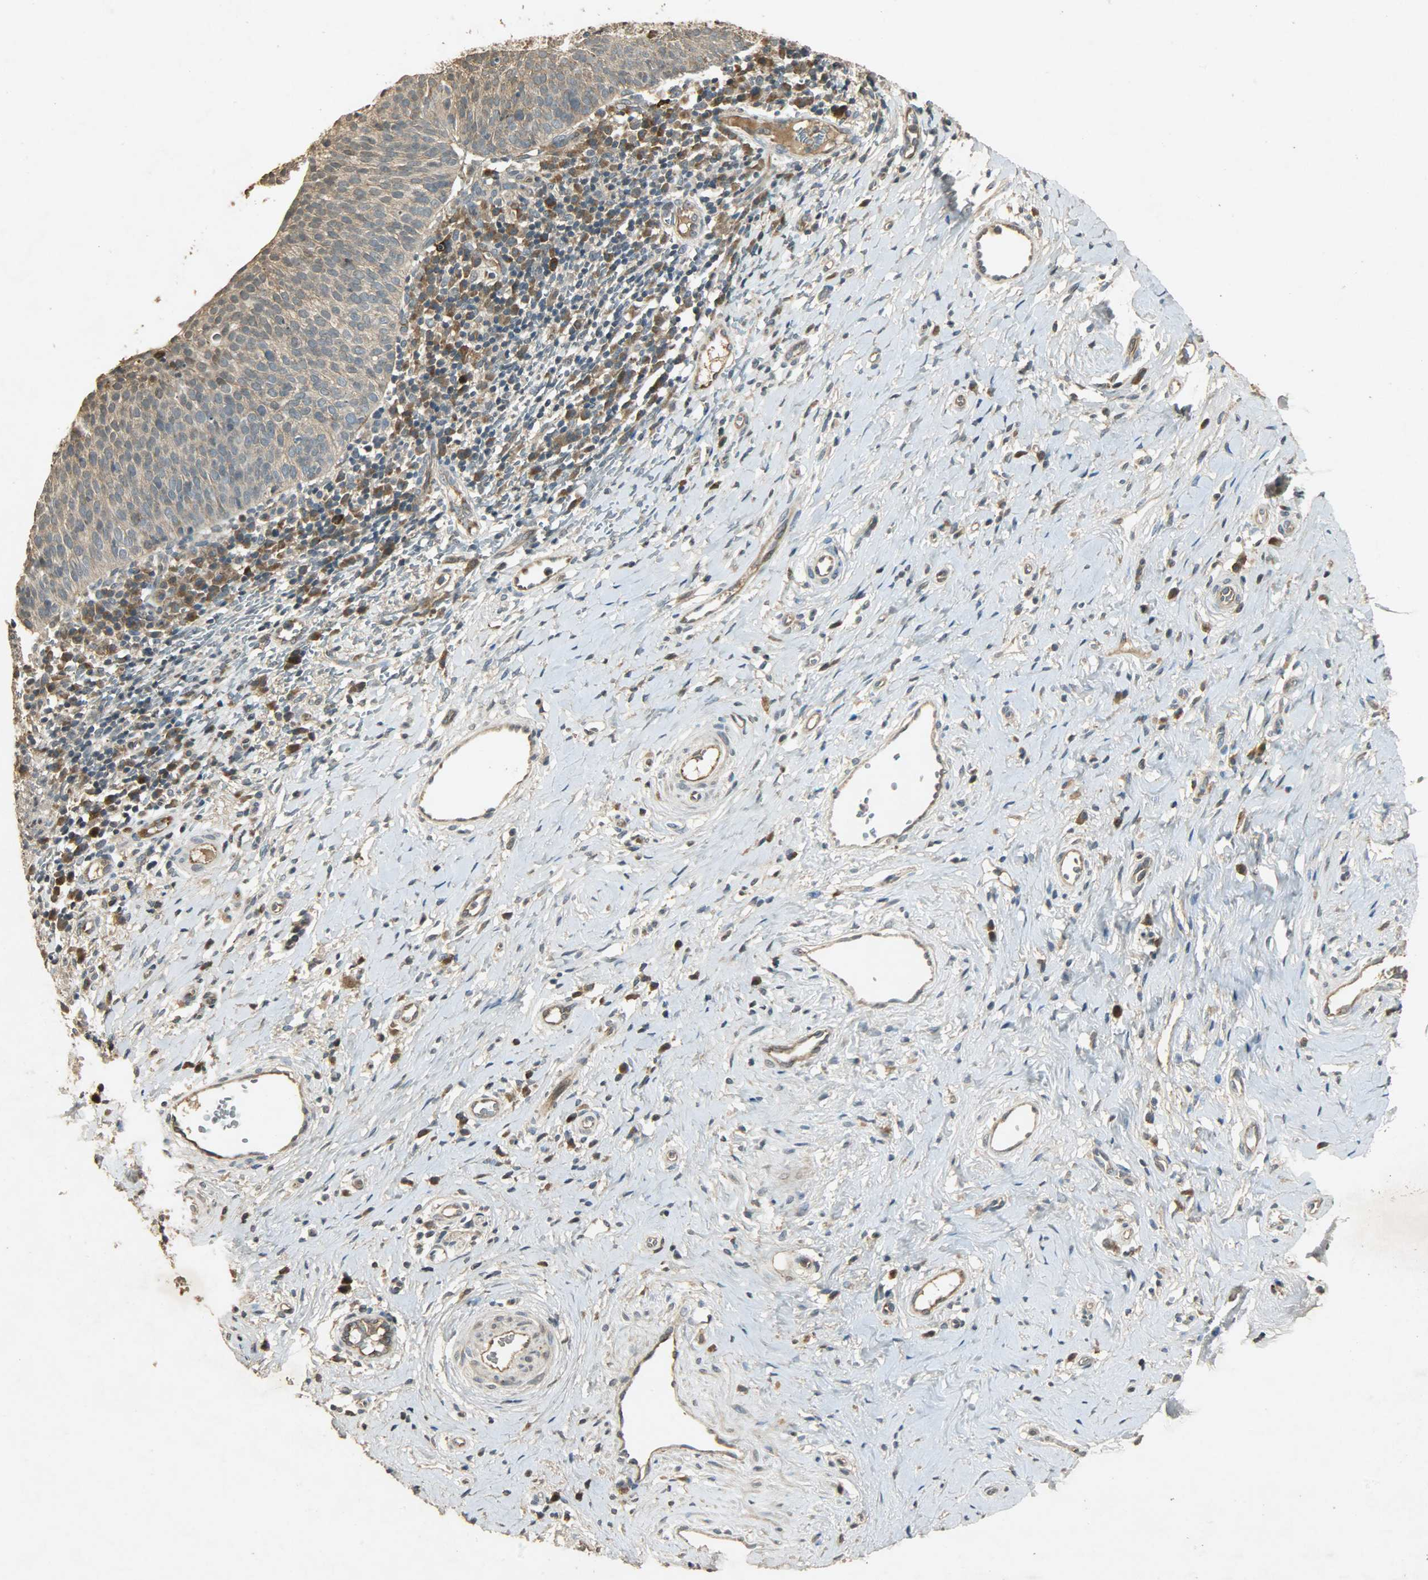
{"staining": {"intensity": "weak", "quantity": ">75%", "location": "cytoplasmic/membranous"}, "tissue": "cervical cancer", "cell_type": "Tumor cells", "image_type": "cancer", "snomed": [{"axis": "morphology", "description": "Normal tissue, NOS"}, {"axis": "morphology", "description": "Squamous cell carcinoma, NOS"}, {"axis": "topography", "description": "Cervix"}], "caption": "Cervical cancer (squamous cell carcinoma) tissue demonstrates weak cytoplasmic/membranous staining in about >75% of tumor cells, visualized by immunohistochemistry. (DAB (3,3'-diaminobenzidine) IHC, brown staining for protein, blue staining for nuclei).", "gene": "ATP2B1", "patient": {"sex": "female", "age": 39}}